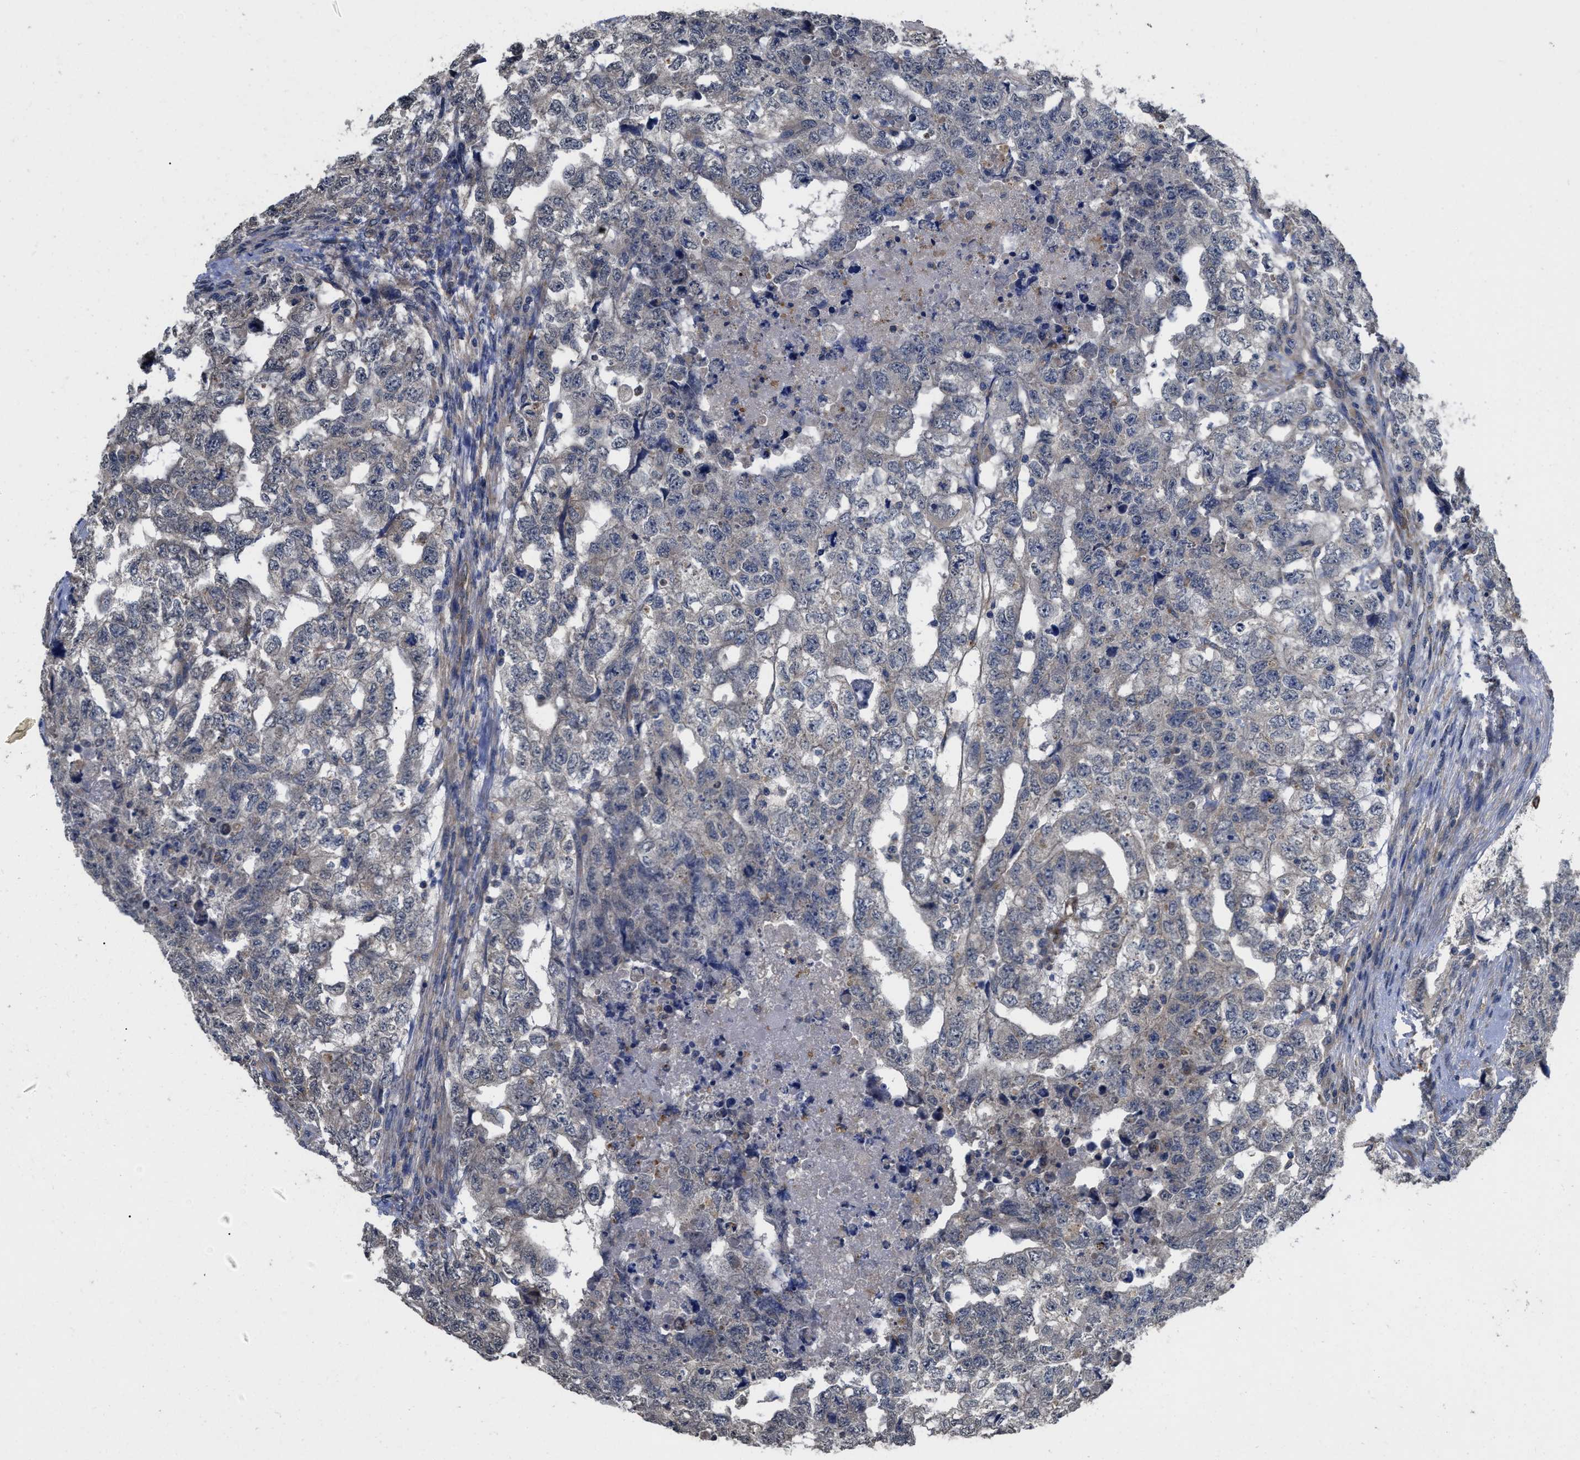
{"staining": {"intensity": "negative", "quantity": "none", "location": "none"}, "tissue": "testis cancer", "cell_type": "Tumor cells", "image_type": "cancer", "snomed": [{"axis": "morphology", "description": "Carcinoma, Embryonal, NOS"}, {"axis": "topography", "description": "Testis"}], "caption": "Tumor cells are negative for brown protein staining in testis embryonal carcinoma. (Stains: DAB IHC with hematoxylin counter stain, Microscopy: brightfield microscopy at high magnification).", "gene": "PKD2", "patient": {"sex": "male", "age": 36}}